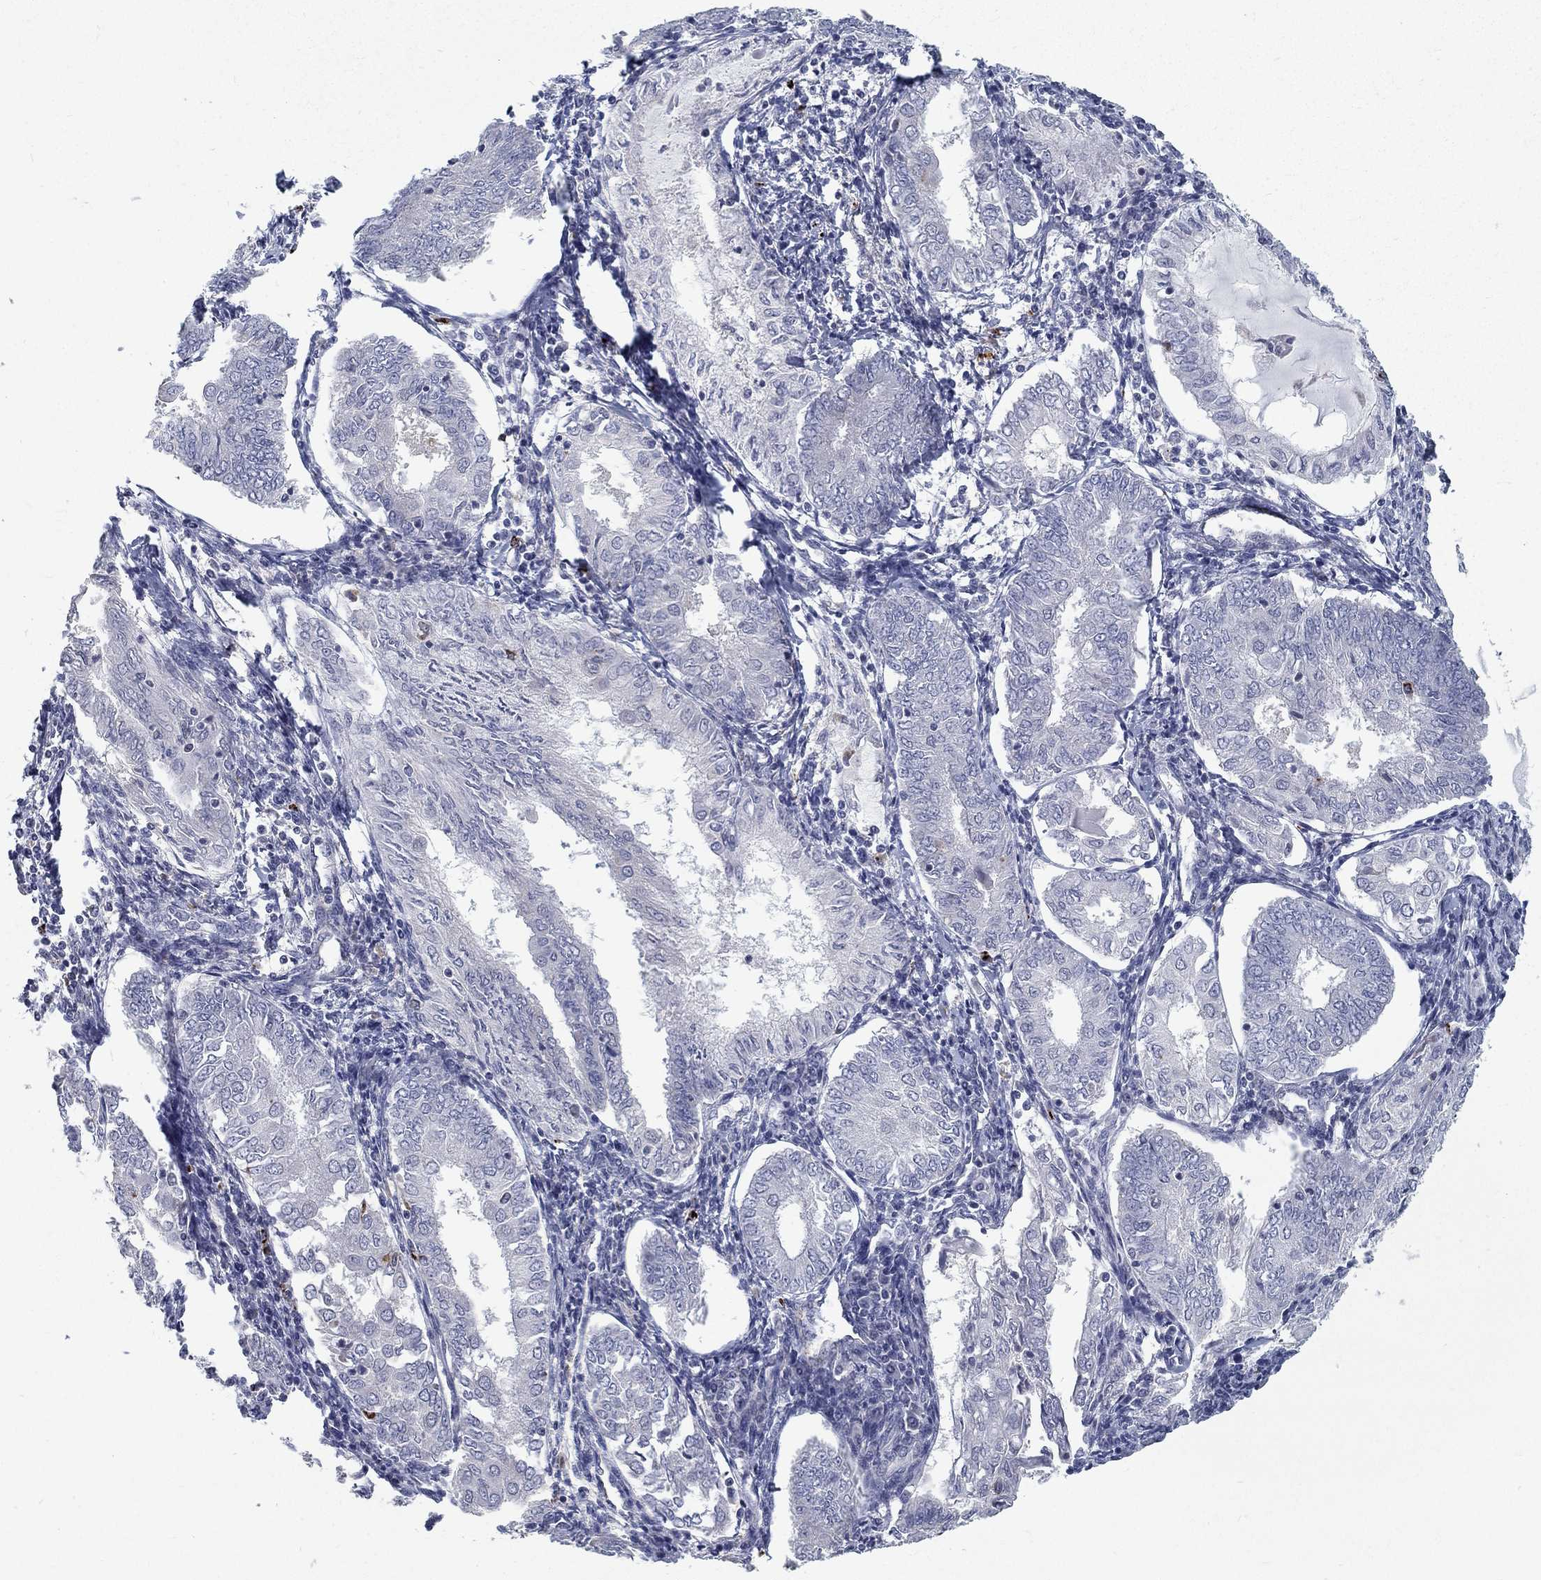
{"staining": {"intensity": "negative", "quantity": "none", "location": "none"}, "tissue": "endometrial cancer", "cell_type": "Tumor cells", "image_type": "cancer", "snomed": [{"axis": "morphology", "description": "Adenocarcinoma, NOS"}, {"axis": "topography", "description": "Endometrium"}], "caption": "A histopathology image of endometrial adenocarcinoma stained for a protein exhibits no brown staining in tumor cells.", "gene": "MTSS2", "patient": {"sex": "female", "age": 68}}